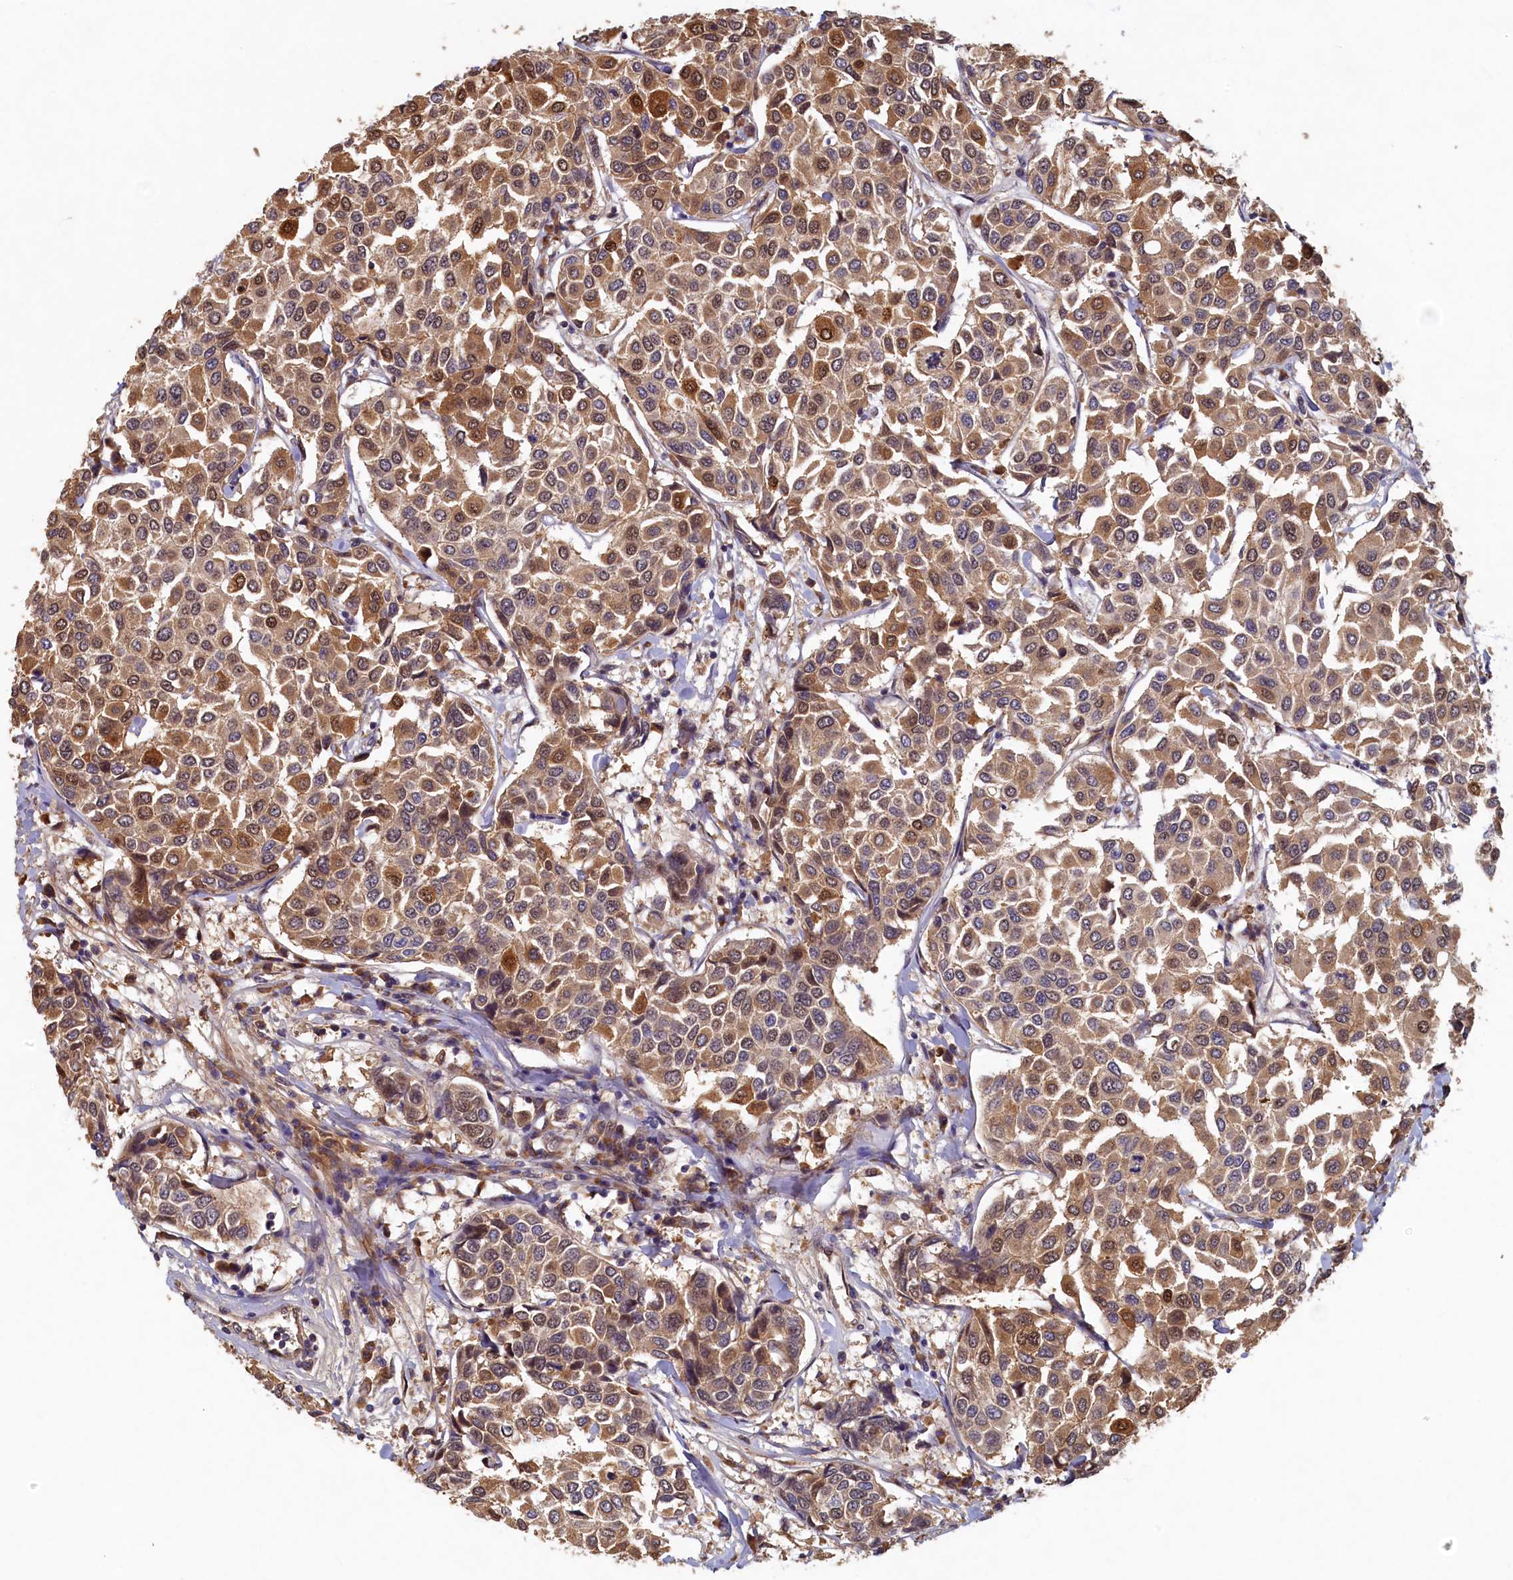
{"staining": {"intensity": "moderate", "quantity": ">75%", "location": "cytoplasmic/membranous,nuclear"}, "tissue": "breast cancer", "cell_type": "Tumor cells", "image_type": "cancer", "snomed": [{"axis": "morphology", "description": "Duct carcinoma"}, {"axis": "topography", "description": "Breast"}], "caption": "IHC staining of breast cancer, which exhibits medium levels of moderate cytoplasmic/membranous and nuclear staining in approximately >75% of tumor cells indicating moderate cytoplasmic/membranous and nuclear protein staining. The staining was performed using DAB (3,3'-diaminobenzidine) (brown) for protein detection and nuclei were counterstained in hematoxylin (blue).", "gene": "LCMT2", "patient": {"sex": "female", "age": 55}}